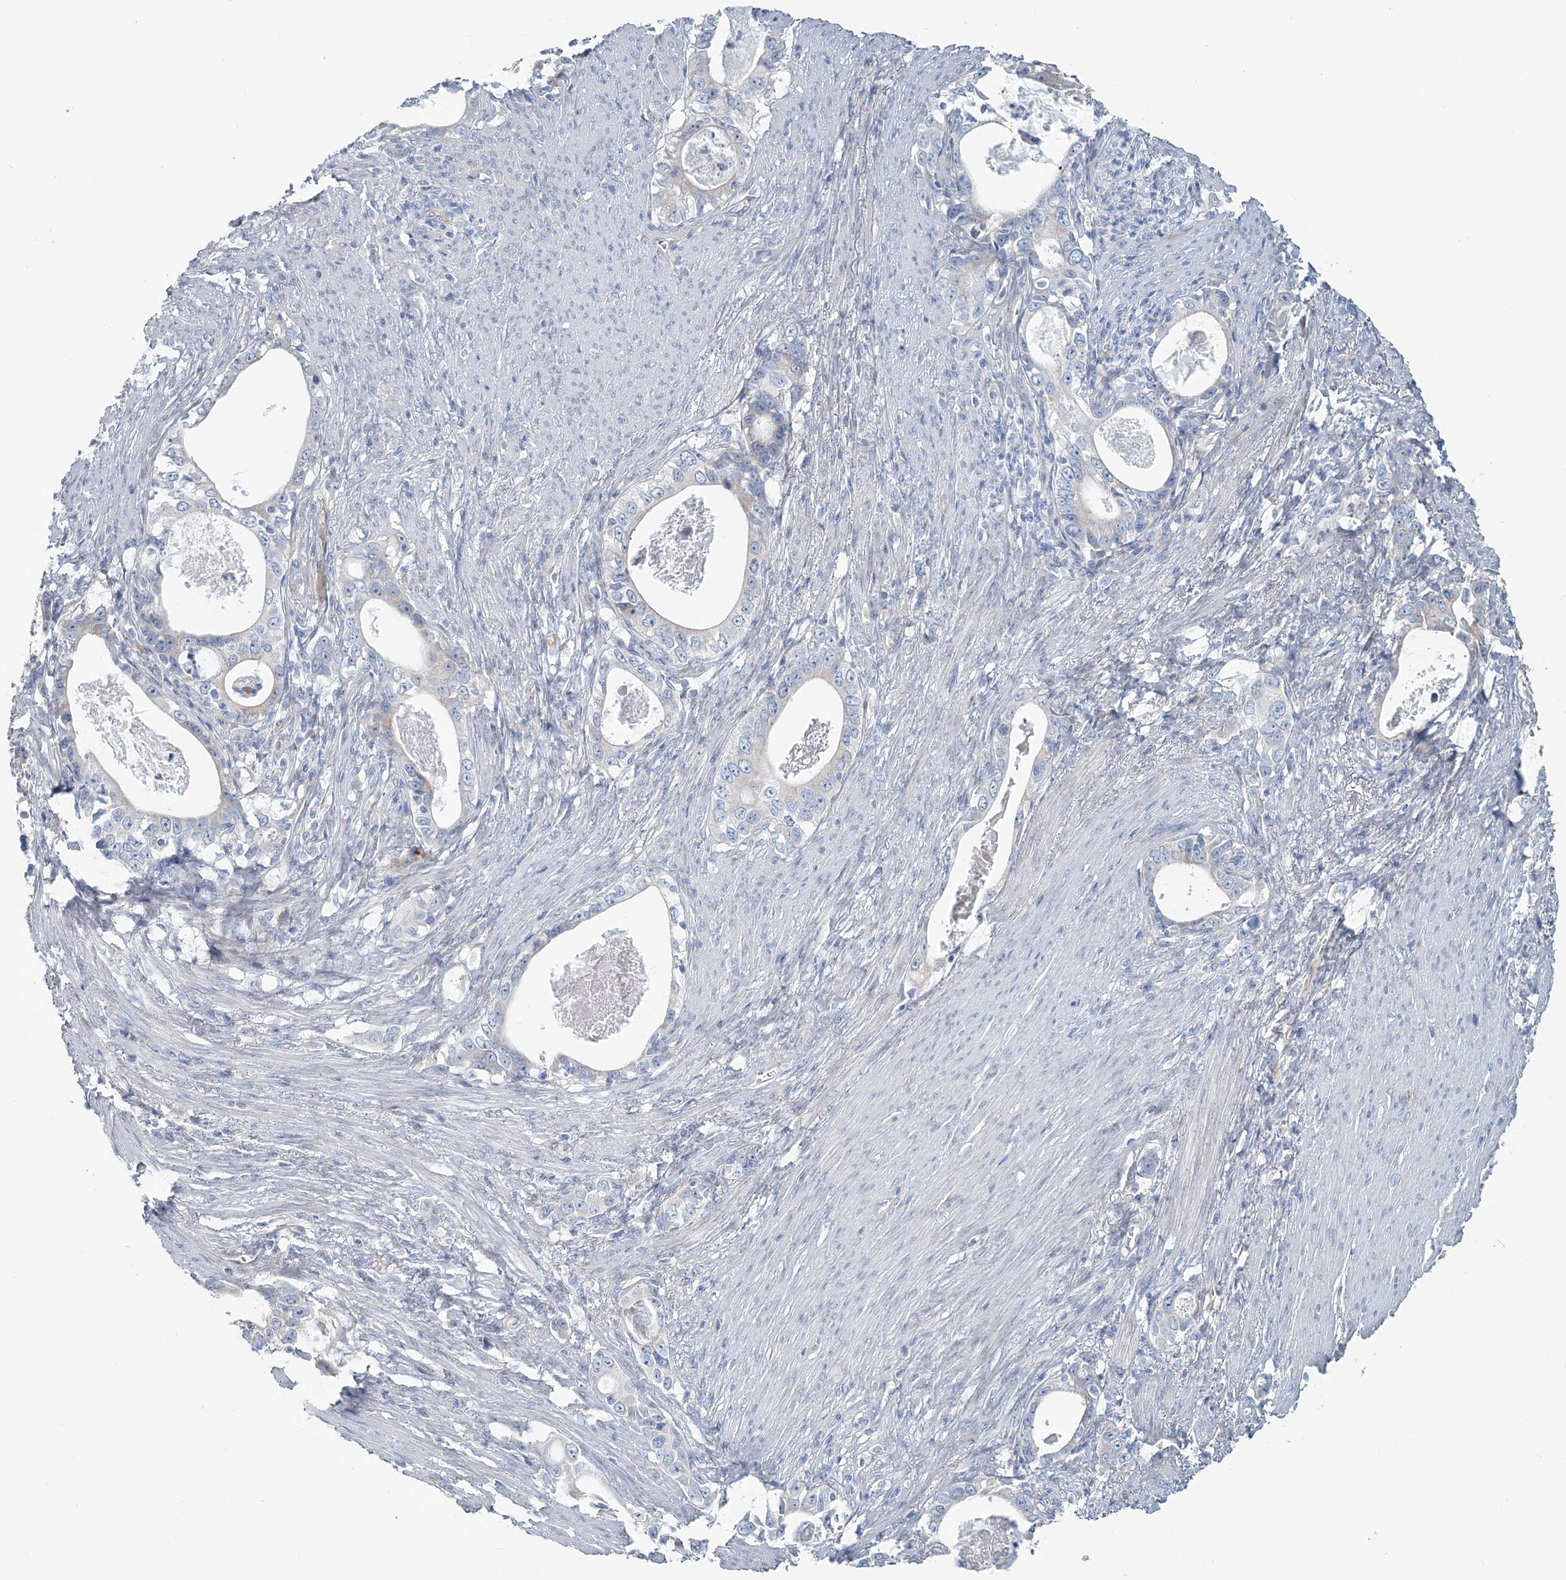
{"staining": {"intensity": "negative", "quantity": "none", "location": "none"}, "tissue": "stomach cancer", "cell_type": "Tumor cells", "image_type": "cancer", "snomed": [{"axis": "morphology", "description": "Adenocarcinoma, NOS"}, {"axis": "topography", "description": "Stomach, lower"}], "caption": "Immunohistochemistry of human stomach adenocarcinoma reveals no positivity in tumor cells.", "gene": "CMBL", "patient": {"sex": "female", "age": 72}}